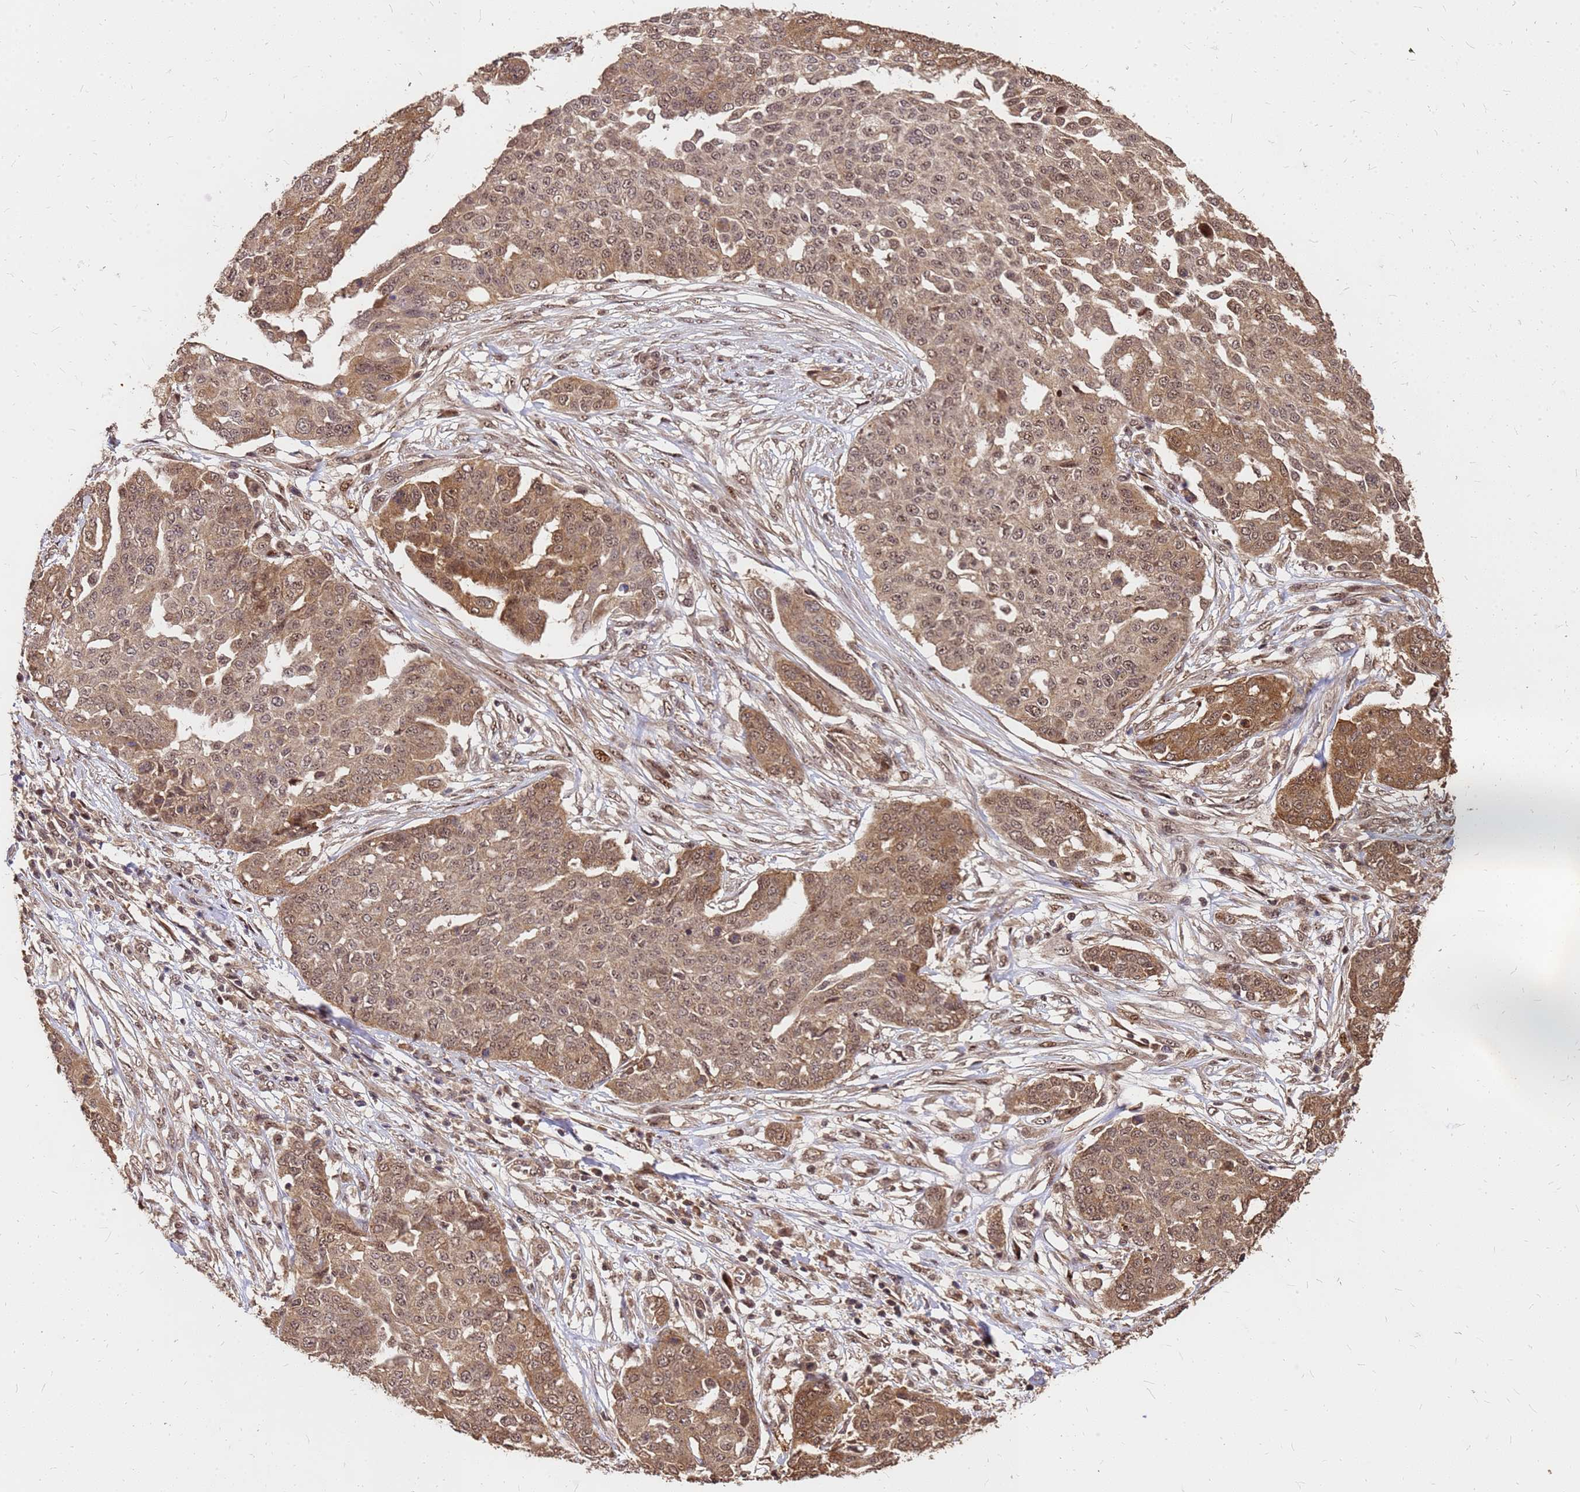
{"staining": {"intensity": "moderate", "quantity": ">75%", "location": "cytoplasmic/membranous,nuclear"}, "tissue": "ovarian cancer", "cell_type": "Tumor cells", "image_type": "cancer", "snomed": [{"axis": "morphology", "description": "Cystadenocarcinoma, serous, NOS"}, {"axis": "topography", "description": "Soft tissue"}, {"axis": "topography", "description": "Ovary"}], "caption": "DAB immunohistochemical staining of human ovarian cancer (serous cystadenocarcinoma) reveals moderate cytoplasmic/membranous and nuclear protein positivity in approximately >75% of tumor cells.", "gene": "GPATCH8", "patient": {"sex": "female", "age": 57}}